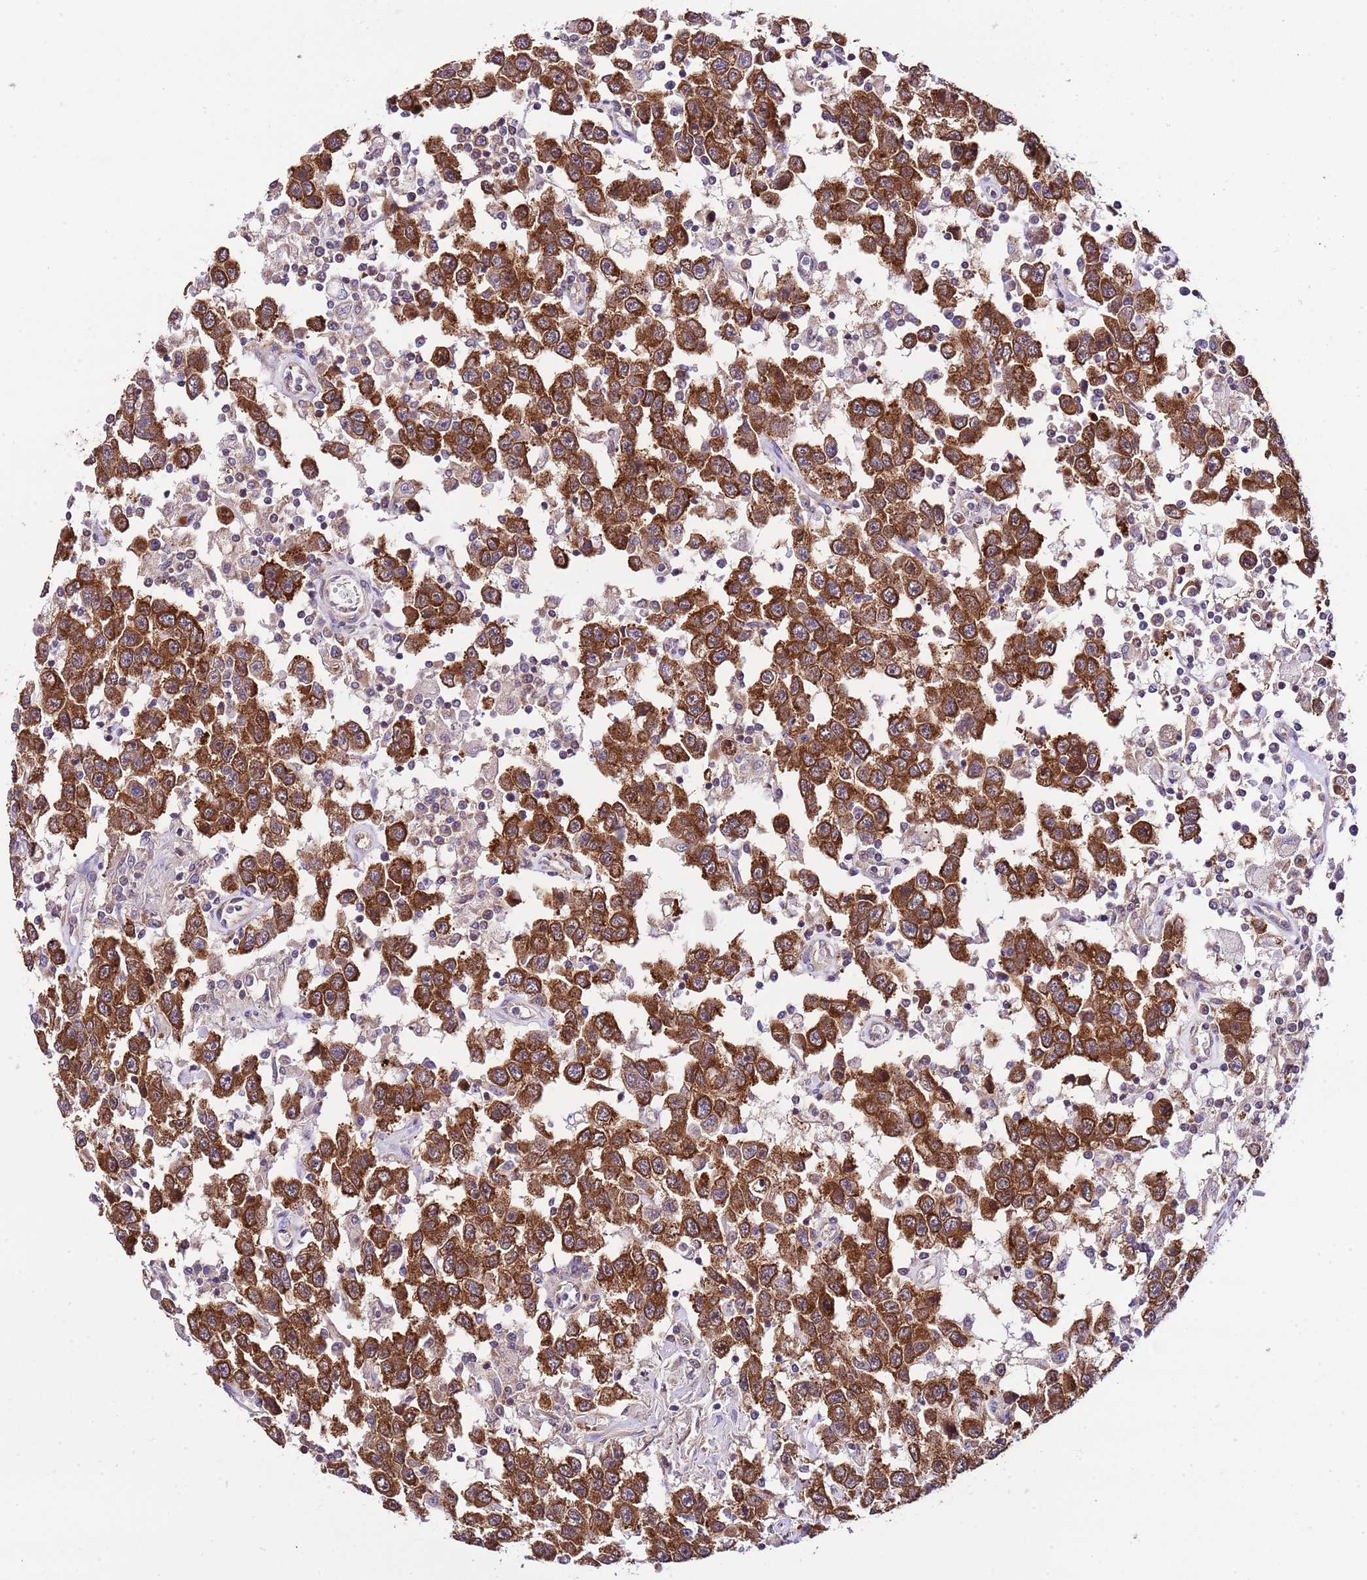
{"staining": {"intensity": "strong", "quantity": ">75%", "location": "cytoplasmic/membranous"}, "tissue": "testis cancer", "cell_type": "Tumor cells", "image_type": "cancer", "snomed": [{"axis": "morphology", "description": "Seminoma, NOS"}, {"axis": "topography", "description": "Testis"}], "caption": "Protein staining of testis cancer (seminoma) tissue shows strong cytoplasmic/membranous expression in approximately >75% of tumor cells.", "gene": "DONSON", "patient": {"sex": "male", "age": 41}}